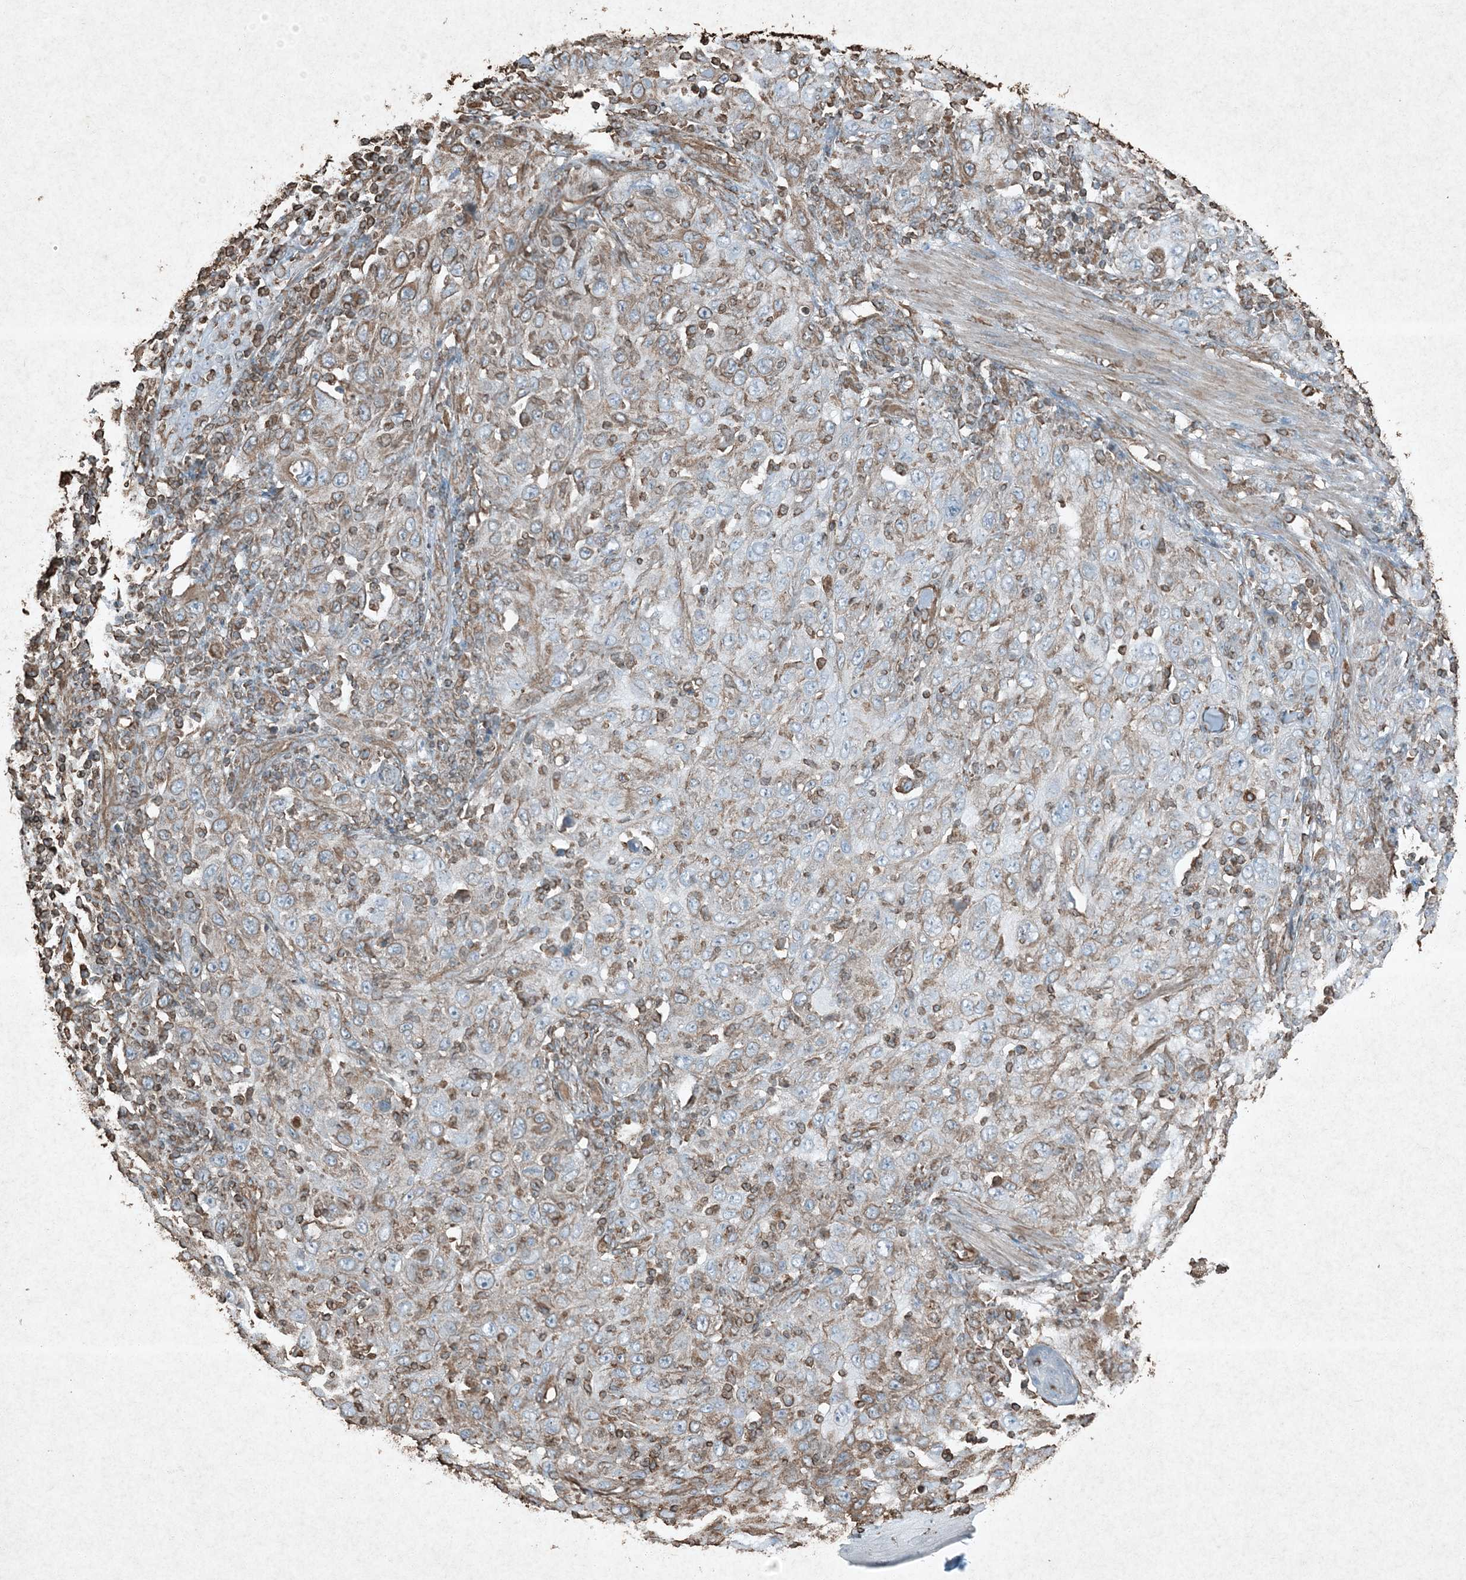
{"staining": {"intensity": "moderate", "quantity": "25%-75%", "location": "cytoplasmic/membranous"}, "tissue": "skin cancer", "cell_type": "Tumor cells", "image_type": "cancer", "snomed": [{"axis": "morphology", "description": "Squamous cell carcinoma, NOS"}, {"axis": "topography", "description": "Skin"}], "caption": "Approximately 25%-75% of tumor cells in human skin squamous cell carcinoma reveal moderate cytoplasmic/membranous protein positivity as visualized by brown immunohistochemical staining.", "gene": "RYK", "patient": {"sex": "female", "age": 88}}